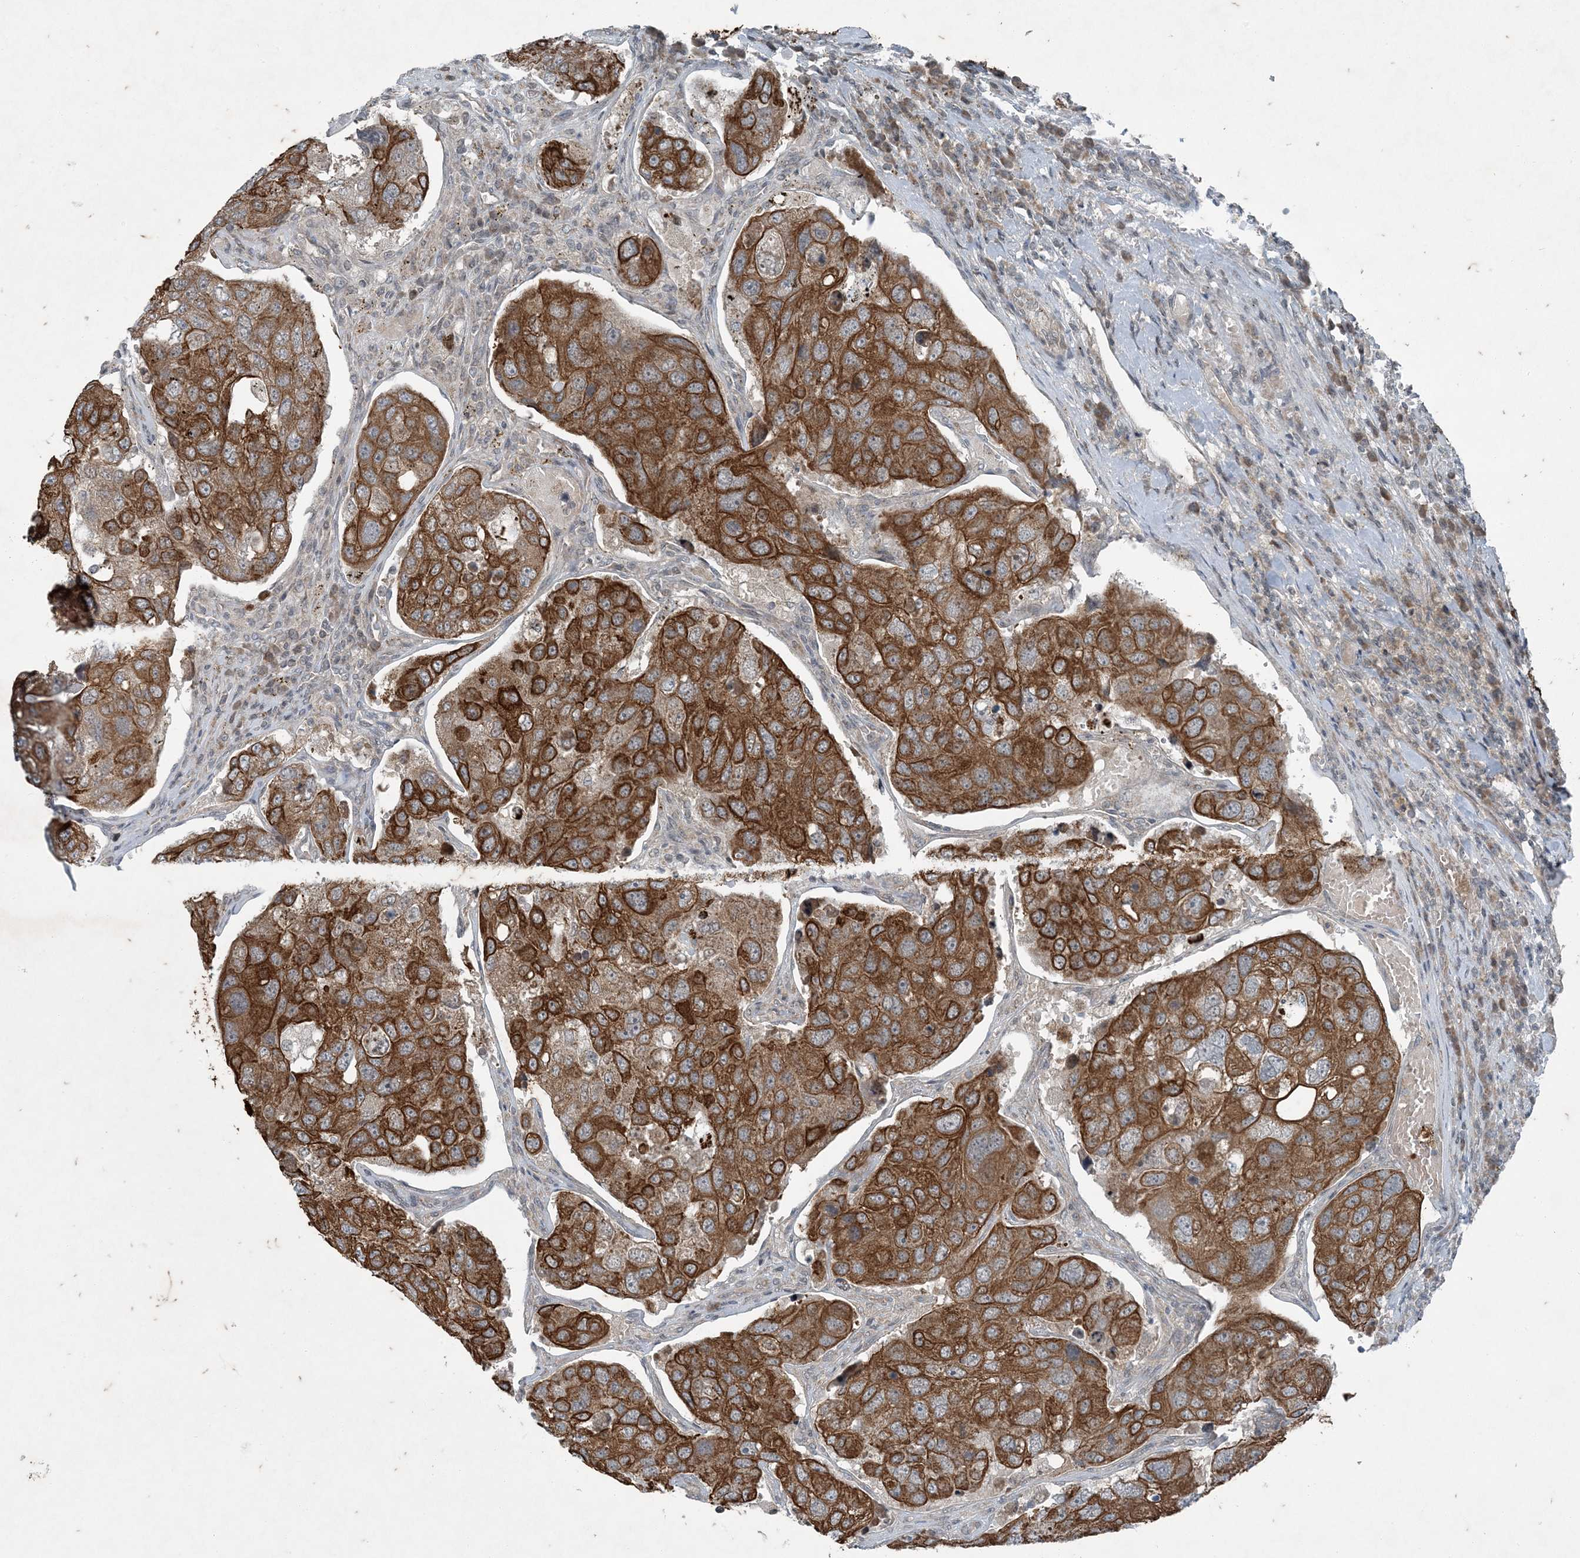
{"staining": {"intensity": "strong", "quantity": ">75%", "location": "cytoplasmic/membranous"}, "tissue": "urothelial cancer", "cell_type": "Tumor cells", "image_type": "cancer", "snomed": [{"axis": "morphology", "description": "Urothelial carcinoma, High grade"}, {"axis": "topography", "description": "Lymph node"}, {"axis": "topography", "description": "Urinary bladder"}], "caption": "Immunohistochemistry (IHC) image of neoplastic tissue: human urothelial cancer stained using immunohistochemistry (IHC) displays high levels of strong protein expression localized specifically in the cytoplasmic/membranous of tumor cells, appearing as a cytoplasmic/membranous brown color.", "gene": "PC", "patient": {"sex": "male", "age": 51}}